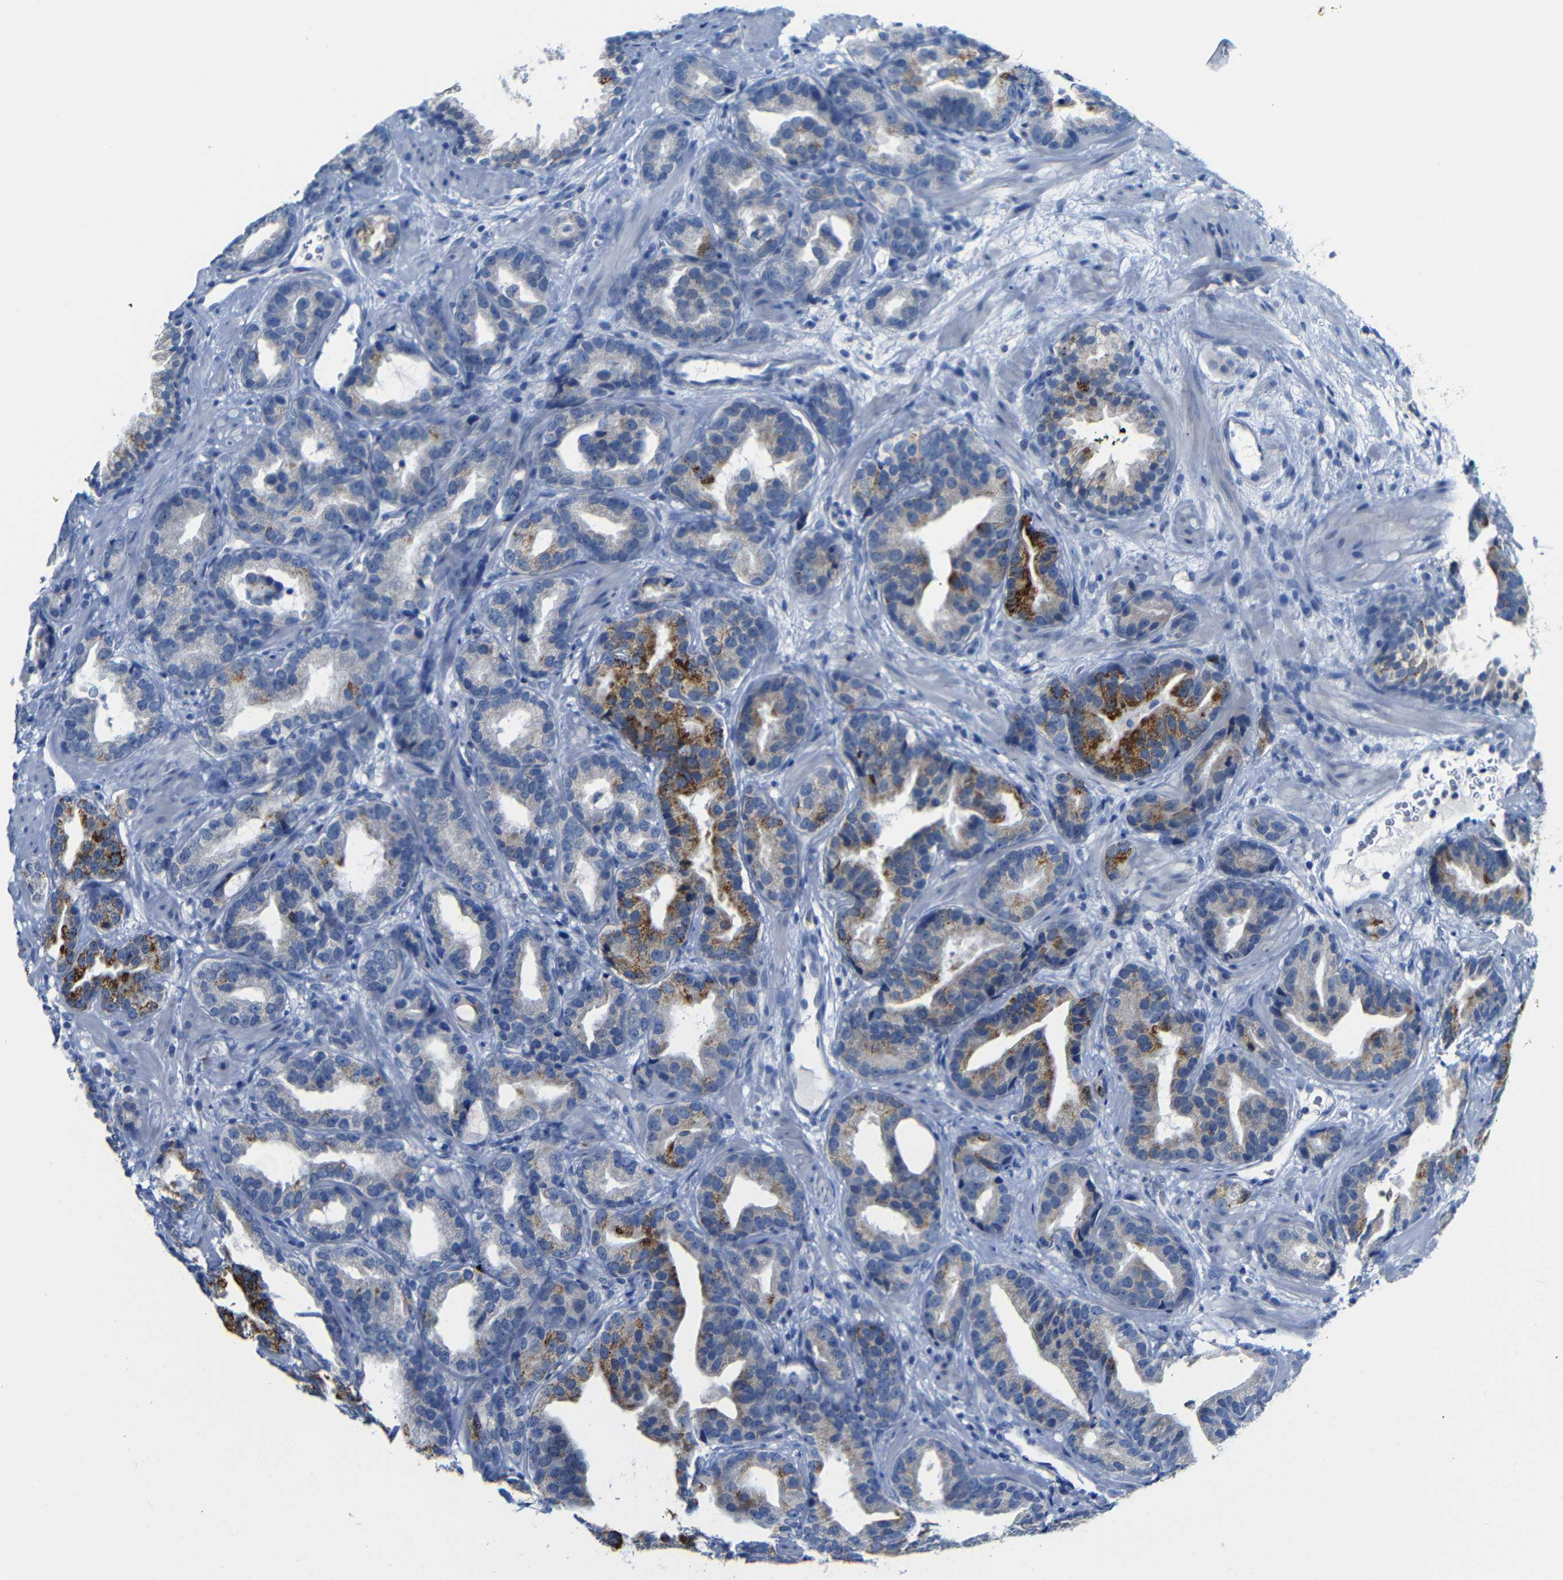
{"staining": {"intensity": "strong", "quantity": "<25%", "location": "cytoplasmic/membranous"}, "tissue": "prostate cancer", "cell_type": "Tumor cells", "image_type": "cancer", "snomed": [{"axis": "morphology", "description": "Adenocarcinoma, Low grade"}, {"axis": "topography", "description": "Prostate"}], "caption": "Protein staining demonstrates strong cytoplasmic/membranous positivity in approximately <25% of tumor cells in prostate cancer (adenocarcinoma (low-grade)).", "gene": "C15orf48", "patient": {"sex": "male", "age": 59}}